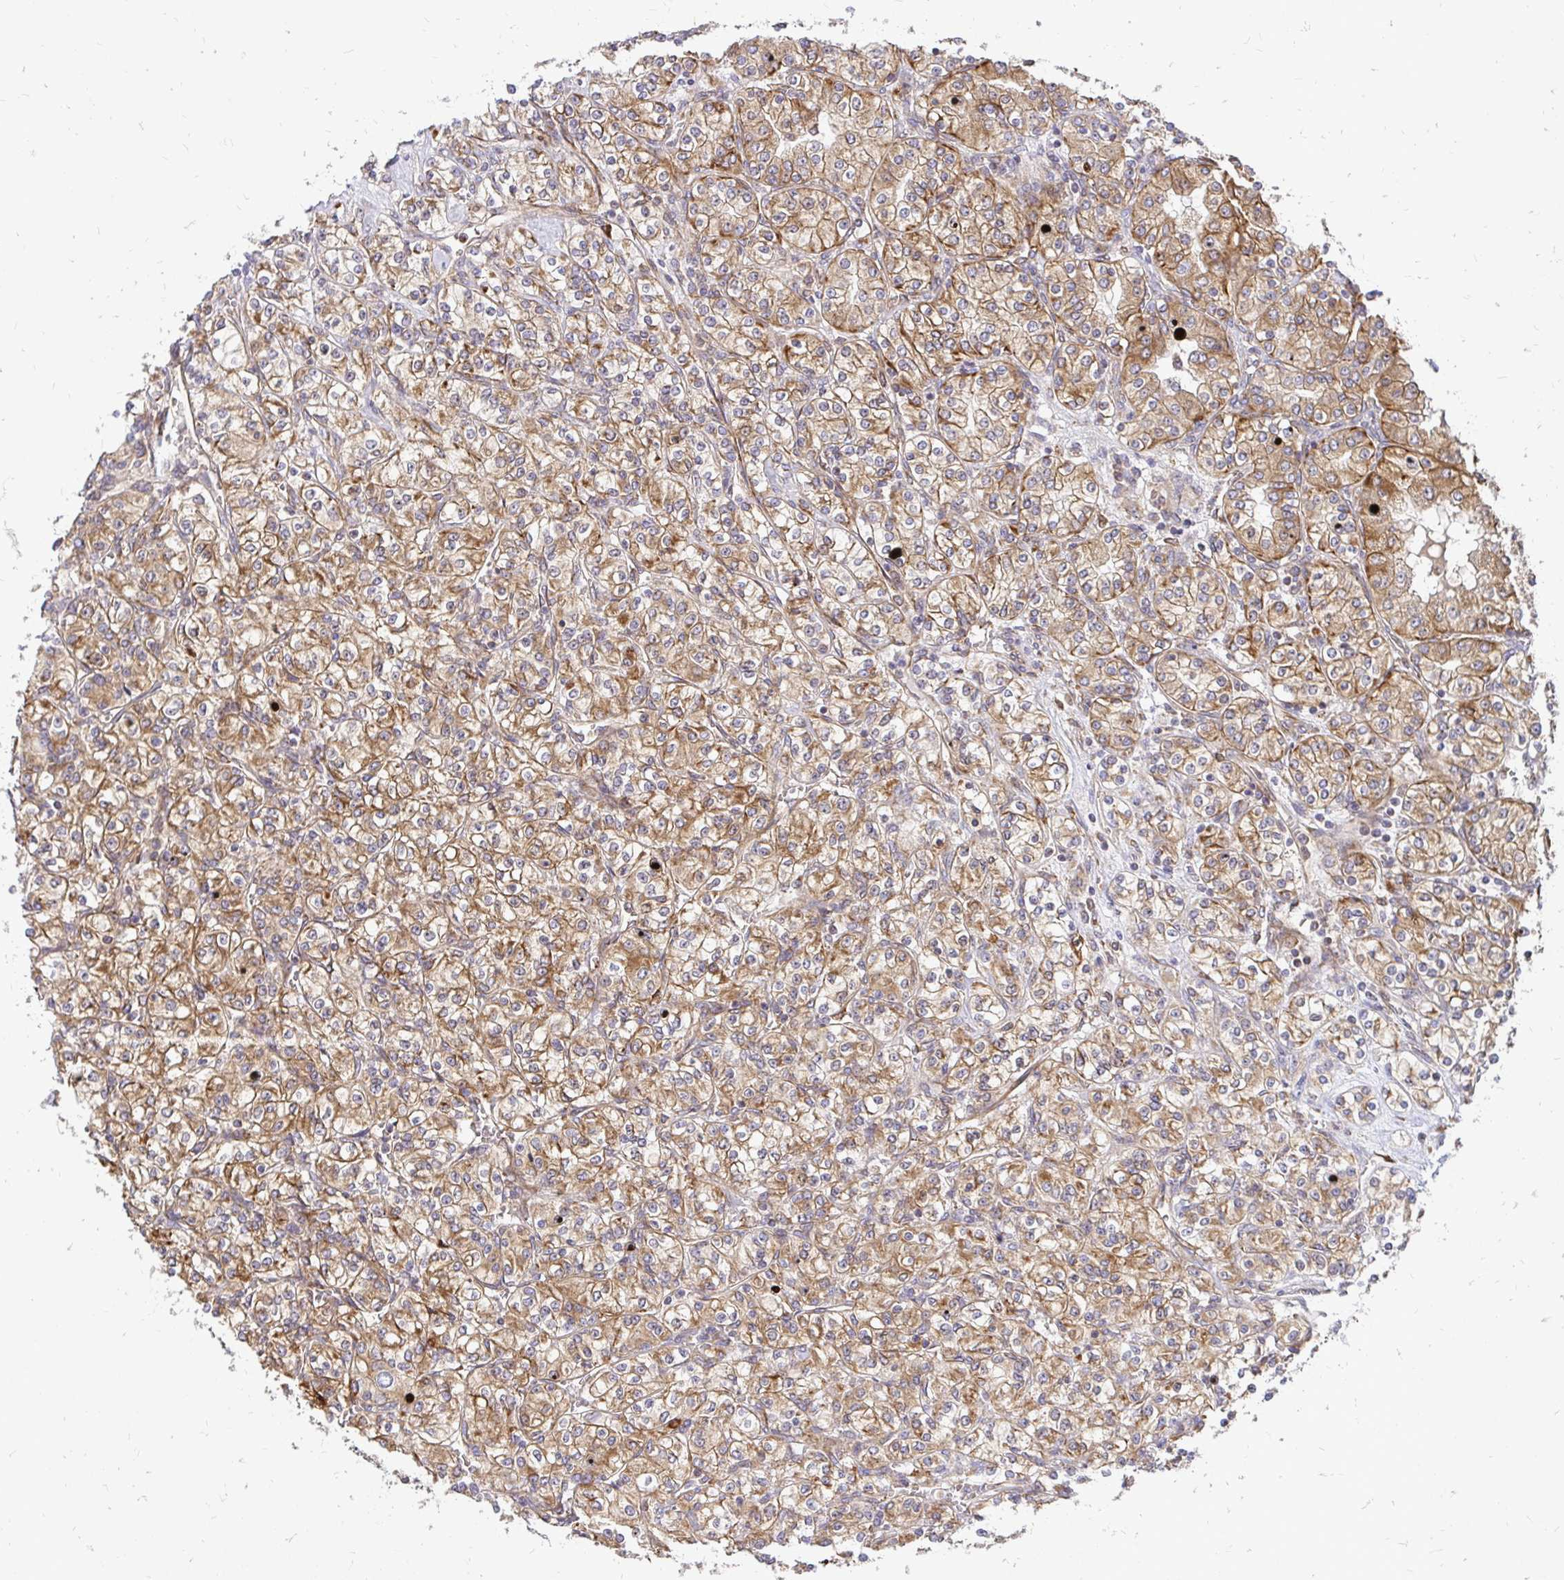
{"staining": {"intensity": "moderate", "quantity": ">75%", "location": "cytoplasmic/membranous"}, "tissue": "renal cancer", "cell_type": "Tumor cells", "image_type": "cancer", "snomed": [{"axis": "morphology", "description": "Adenocarcinoma, NOS"}, {"axis": "topography", "description": "Kidney"}], "caption": "Moderate cytoplasmic/membranous protein positivity is present in approximately >75% of tumor cells in renal adenocarcinoma.", "gene": "NAALAD2", "patient": {"sex": "male", "age": 77}}